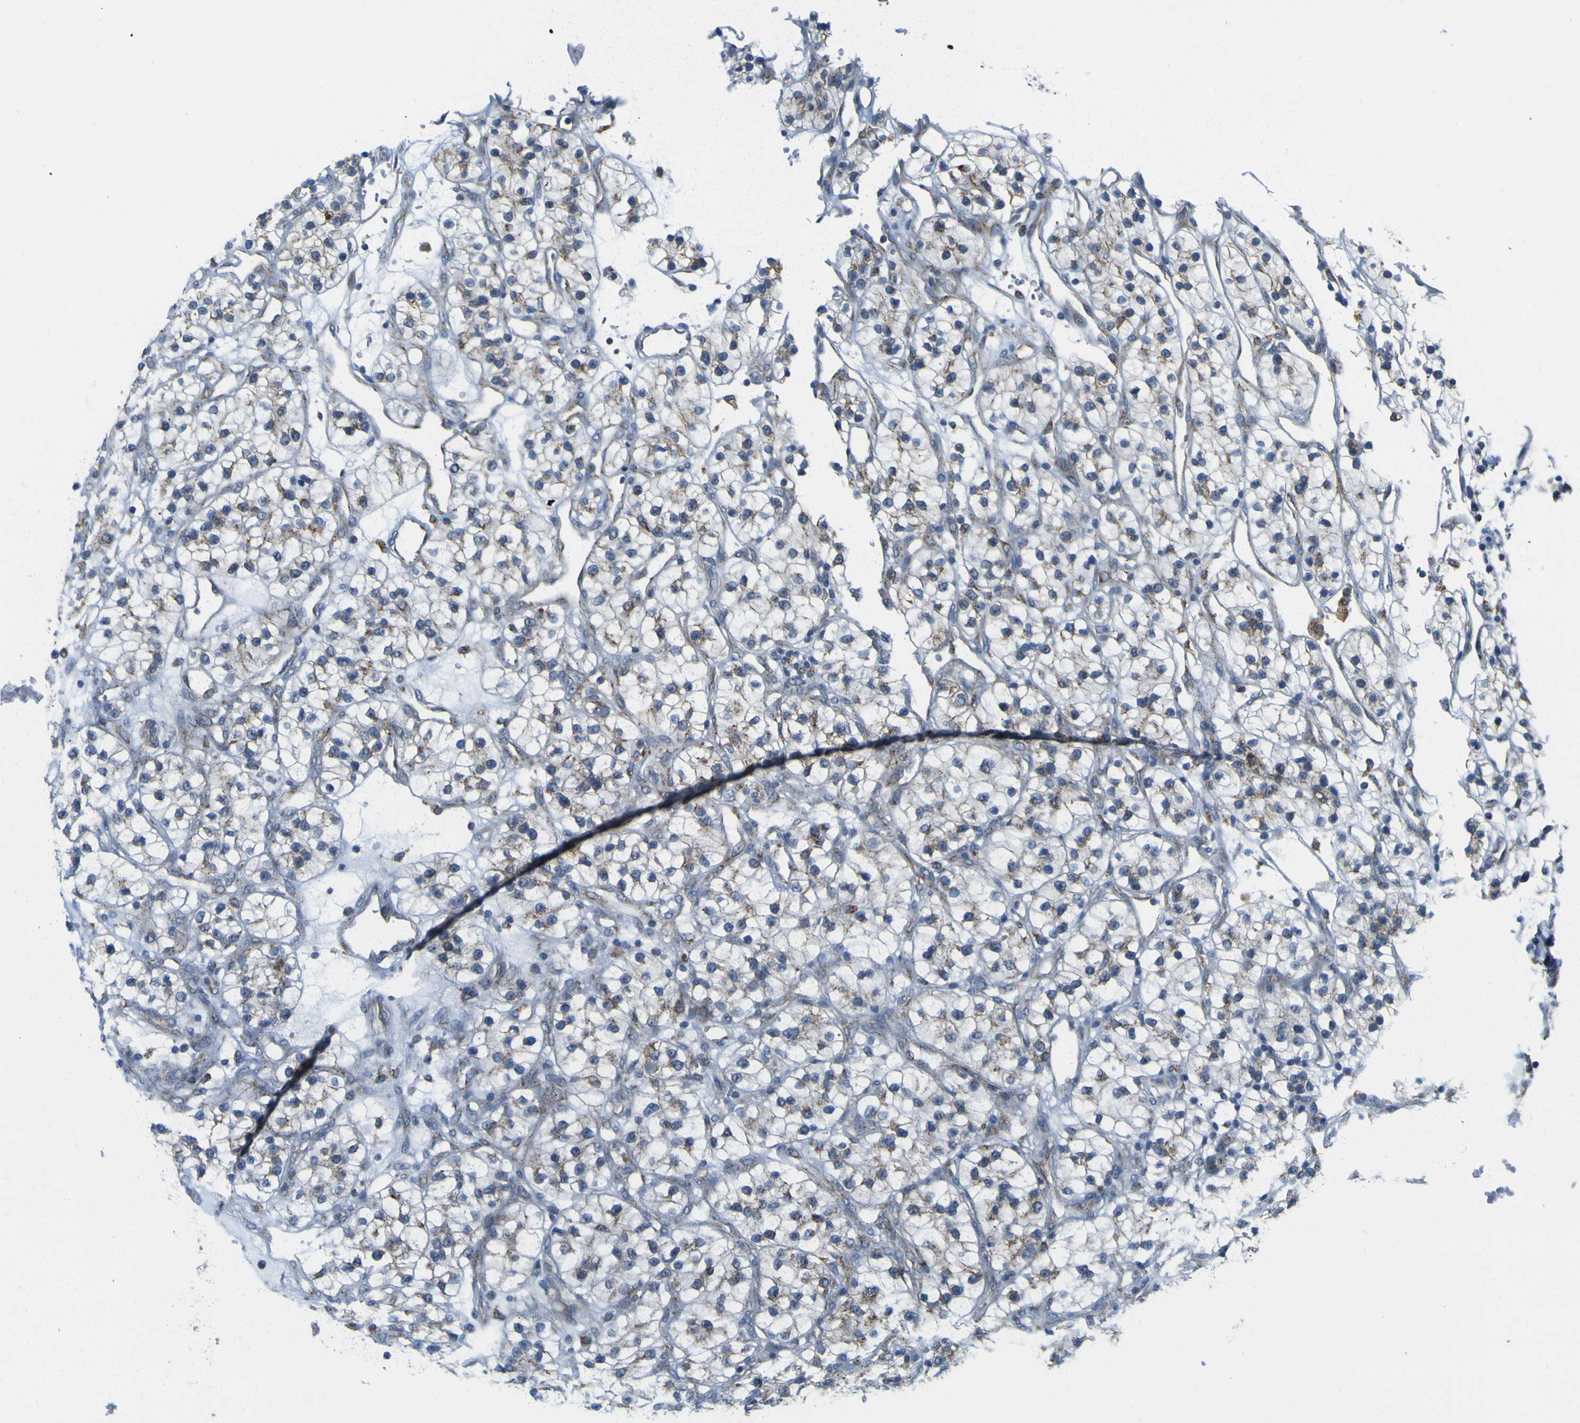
{"staining": {"intensity": "moderate", "quantity": "<25%", "location": "cytoplasmic/membranous"}, "tissue": "renal cancer", "cell_type": "Tumor cells", "image_type": "cancer", "snomed": [{"axis": "morphology", "description": "Adenocarcinoma, NOS"}, {"axis": "topography", "description": "Kidney"}], "caption": "This is an image of immunohistochemistry (IHC) staining of renal adenocarcinoma, which shows moderate expression in the cytoplasmic/membranous of tumor cells.", "gene": "ACBD5", "patient": {"sex": "female", "age": 57}}